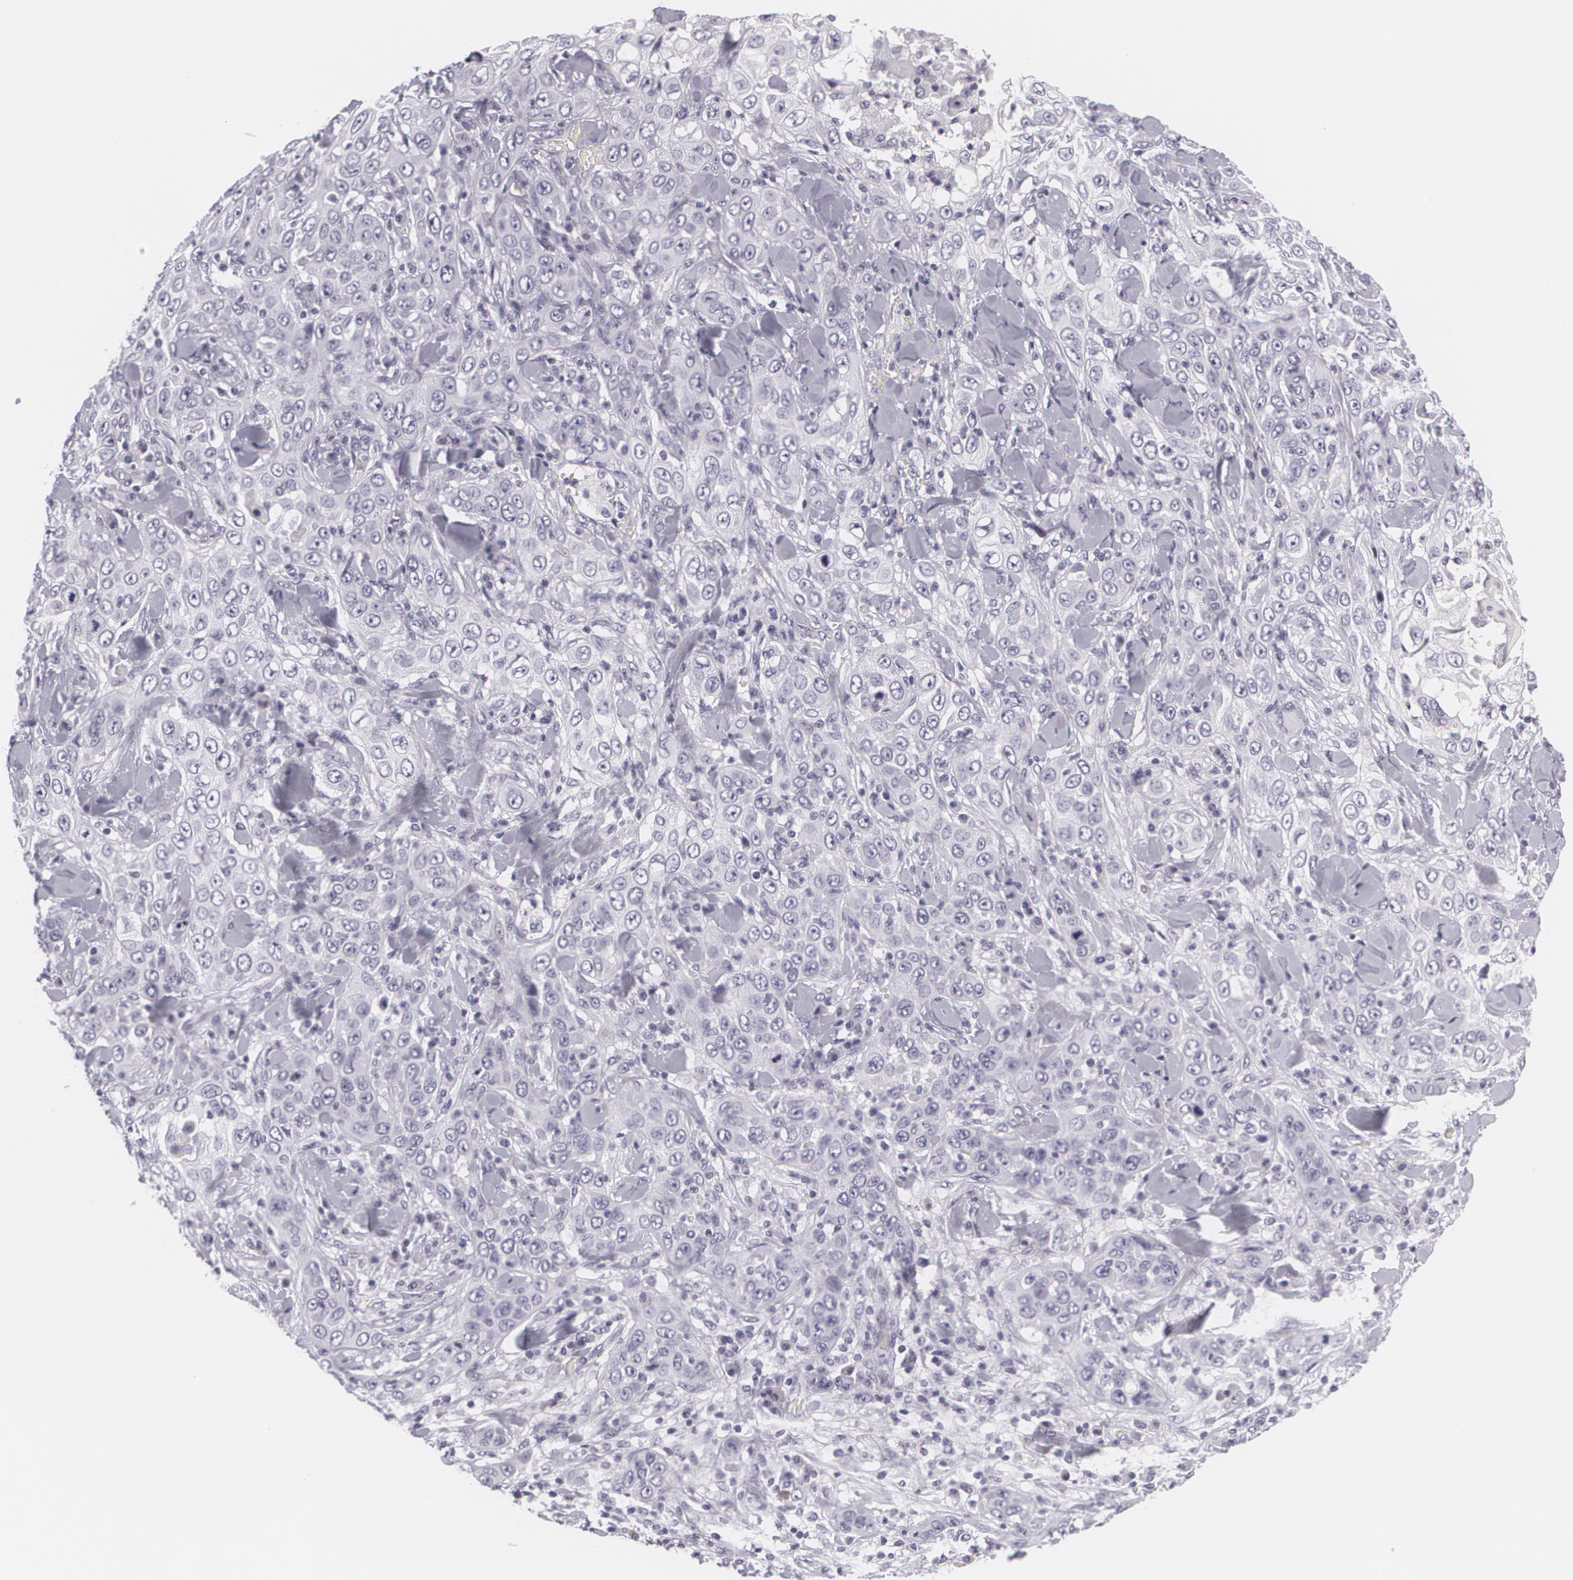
{"staining": {"intensity": "negative", "quantity": "none", "location": "none"}, "tissue": "skin cancer", "cell_type": "Tumor cells", "image_type": "cancer", "snomed": [{"axis": "morphology", "description": "Squamous cell carcinoma, NOS"}, {"axis": "topography", "description": "Skin"}], "caption": "DAB immunohistochemical staining of human squamous cell carcinoma (skin) demonstrates no significant staining in tumor cells.", "gene": "MAP2", "patient": {"sex": "male", "age": 84}}